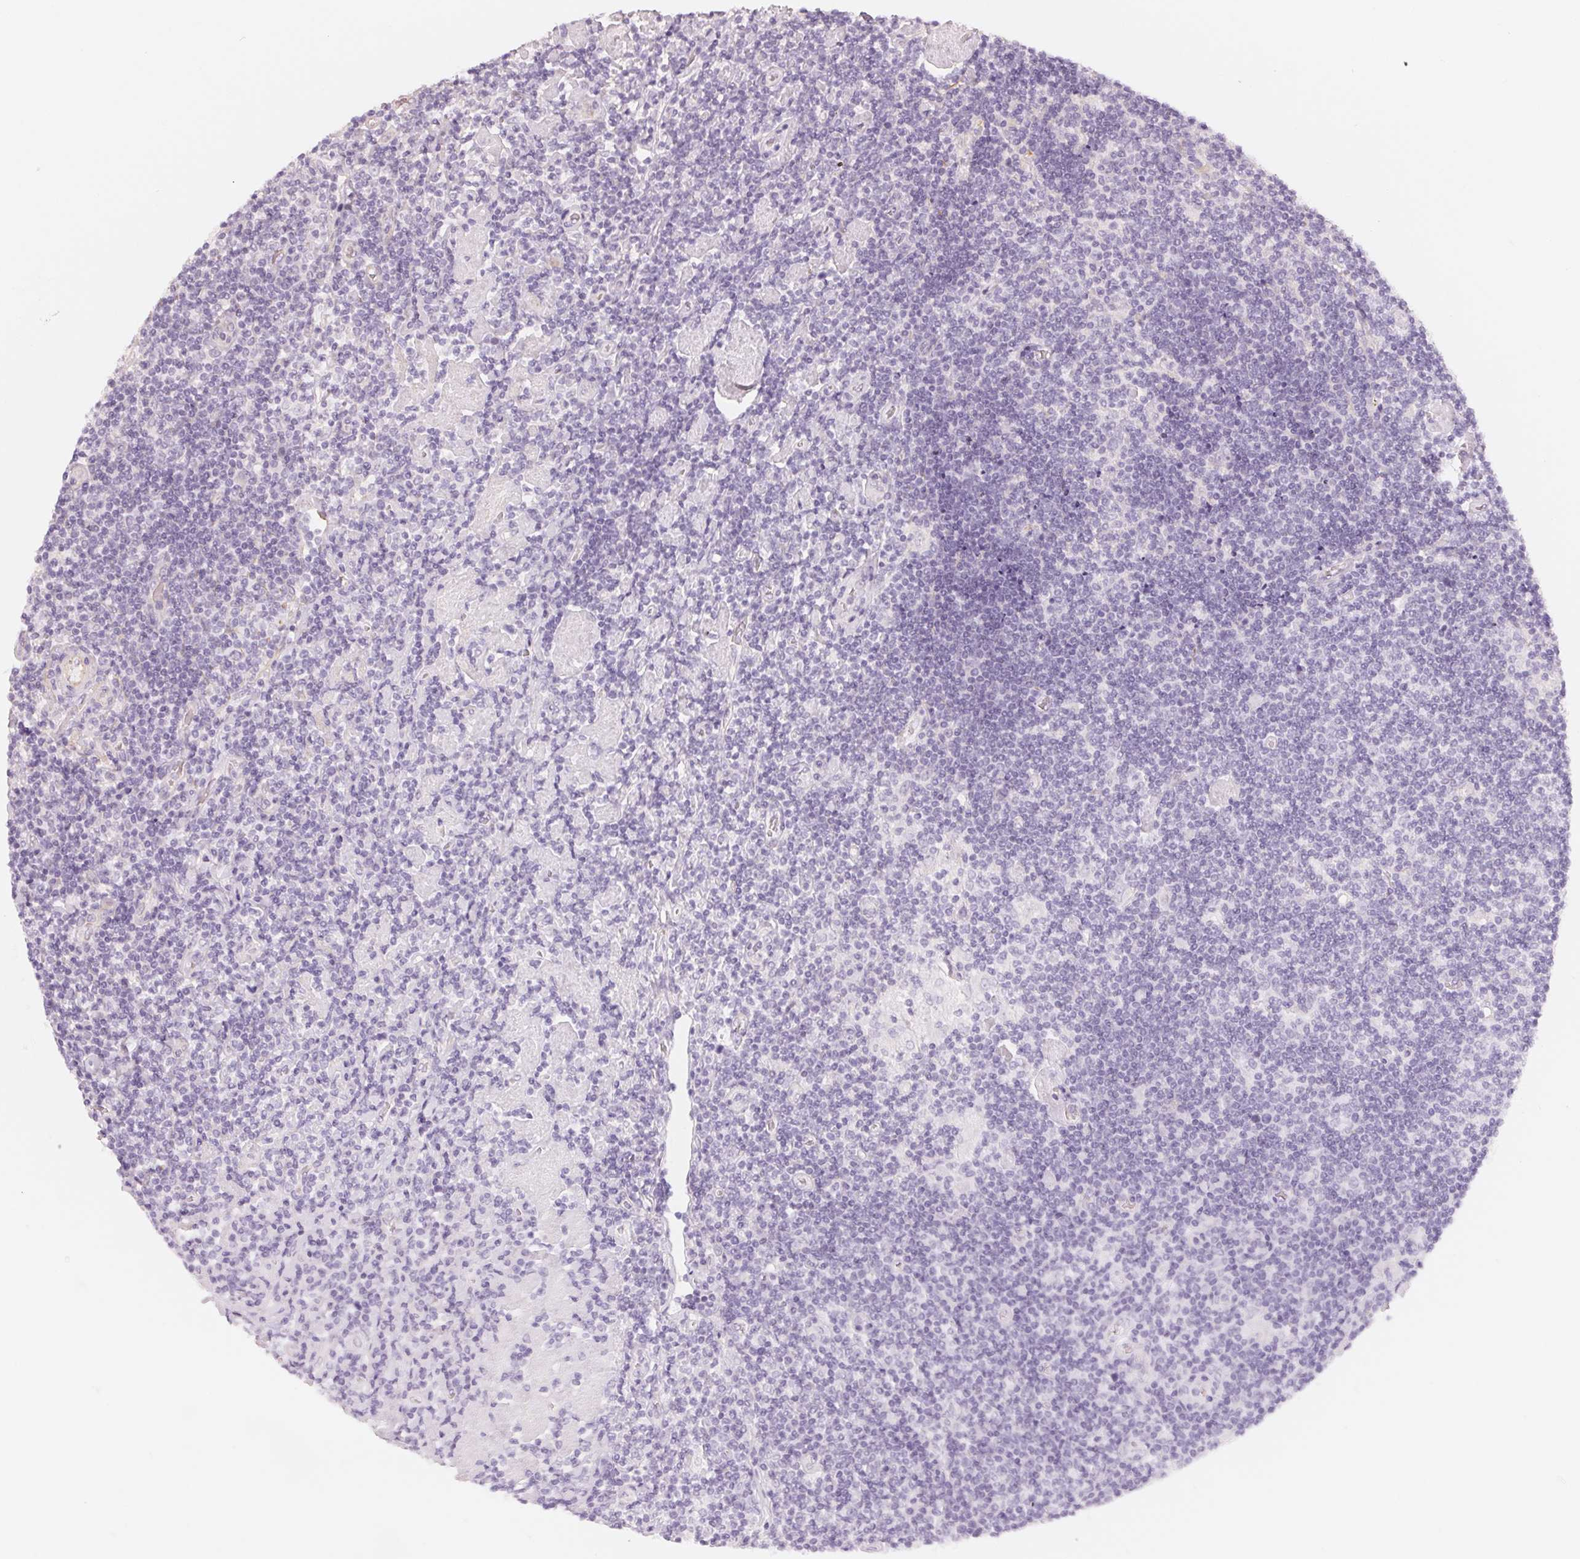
{"staining": {"intensity": "negative", "quantity": "none", "location": "none"}, "tissue": "lymphoma", "cell_type": "Tumor cells", "image_type": "cancer", "snomed": [{"axis": "morphology", "description": "Hodgkin's disease, NOS"}, {"axis": "topography", "description": "Lymph node"}], "caption": "This micrograph is of Hodgkin's disease stained with immunohistochemistry to label a protein in brown with the nuclei are counter-stained blue. There is no expression in tumor cells. The staining was performed using DAB to visualize the protein expression in brown, while the nuclei were stained in blue with hematoxylin (Magnification: 20x).", "gene": "CFHR2", "patient": {"sex": "male", "age": 40}}